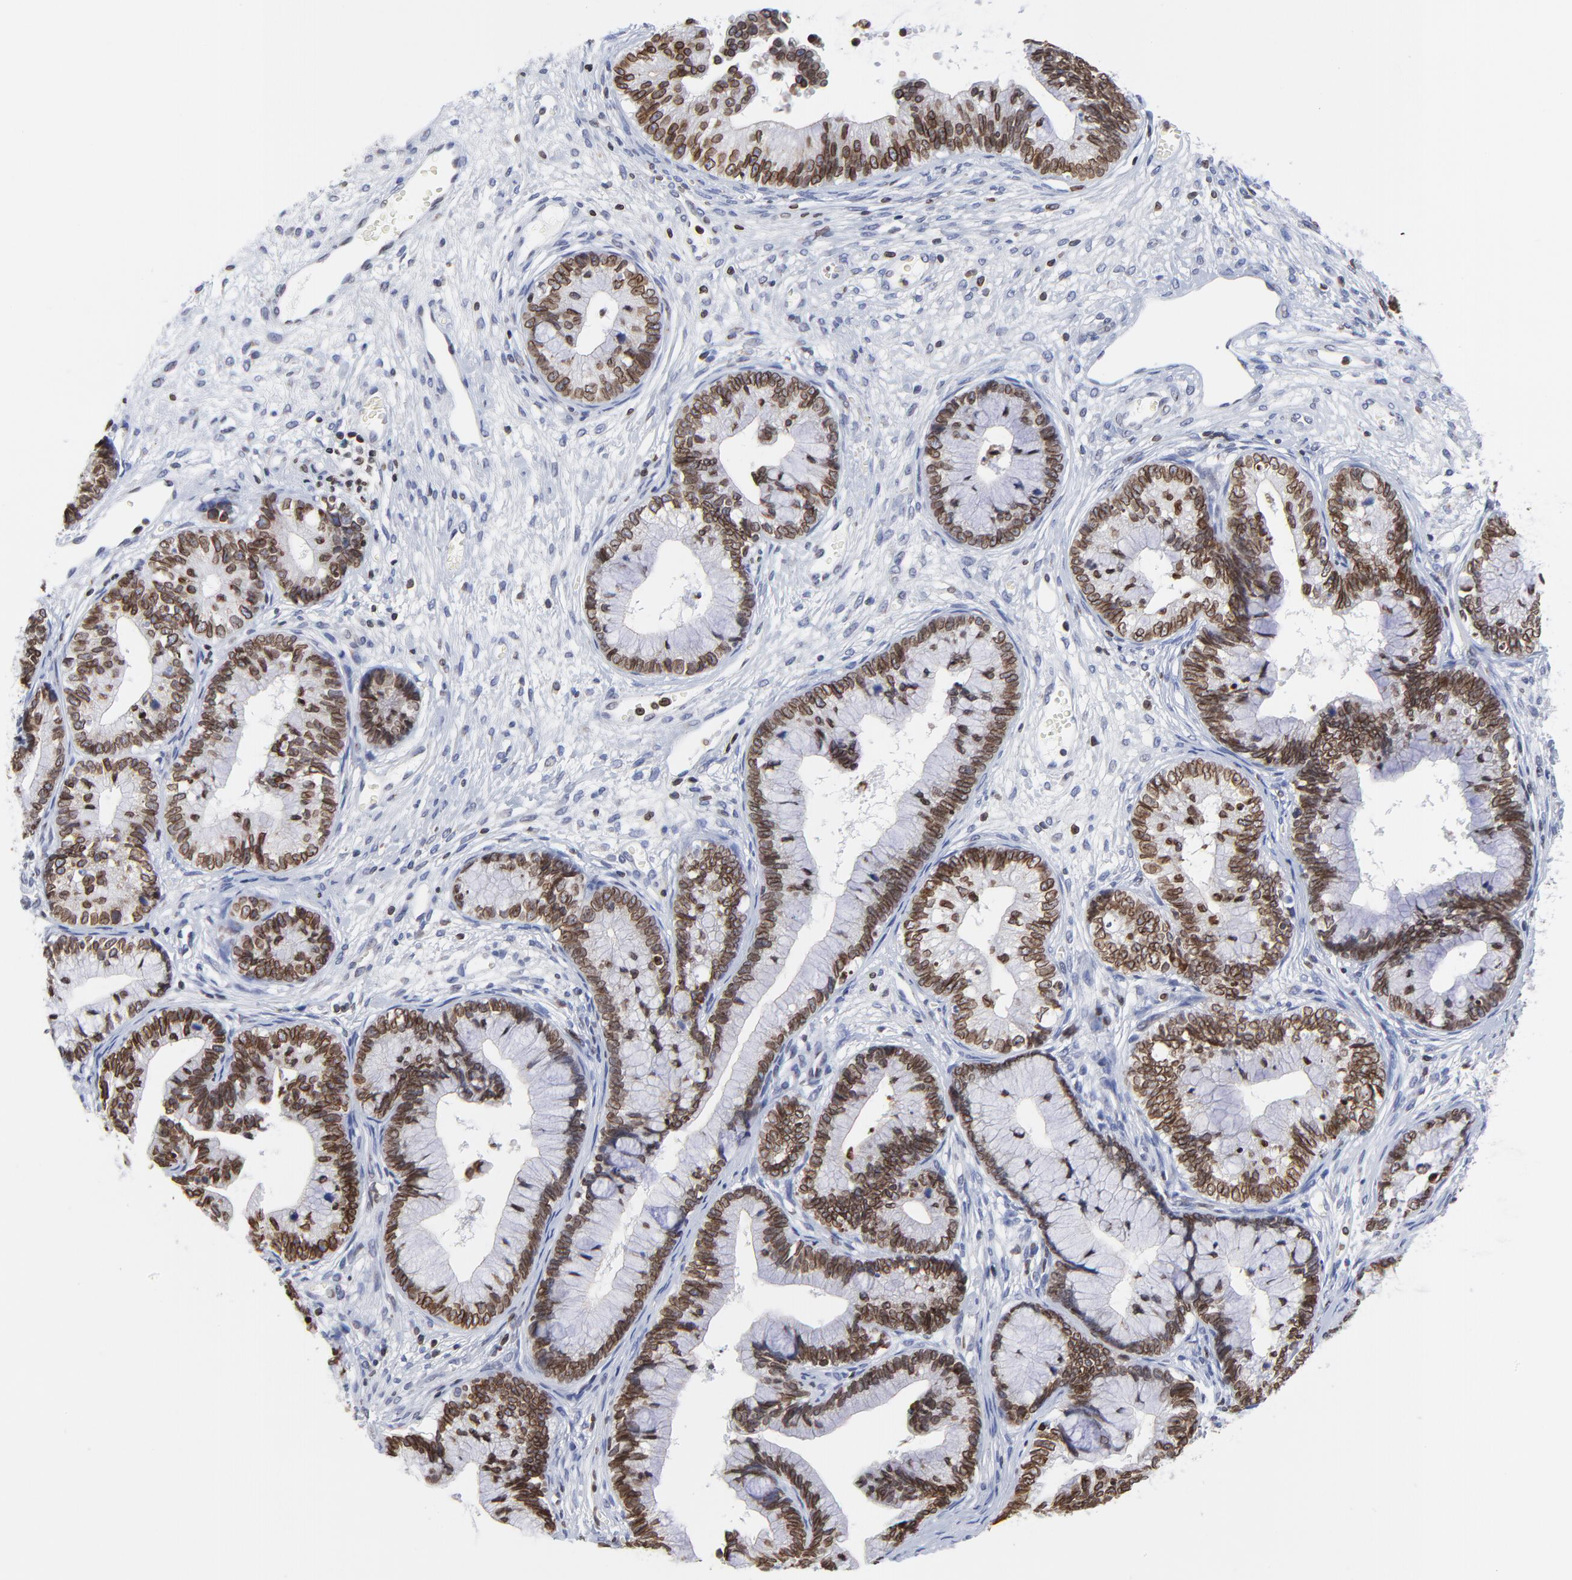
{"staining": {"intensity": "strong", "quantity": ">75%", "location": "cytoplasmic/membranous,nuclear"}, "tissue": "cervical cancer", "cell_type": "Tumor cells", "image_type": "cancer", "snomed": [{"axis": "morphology", "description": "Adenocarcinoma, NOS"}, {"axis": "topography", "description": "Cervix"}], "caption": "This micrograph displays immunohistochemistry (IHC) staining of cervical cancer, with high strong cytoplasmic/membranous and nuclear expression in about >75% of tumor cells.", "gene": "THAP7", "patient": {"sex": "female", "age": 44}}